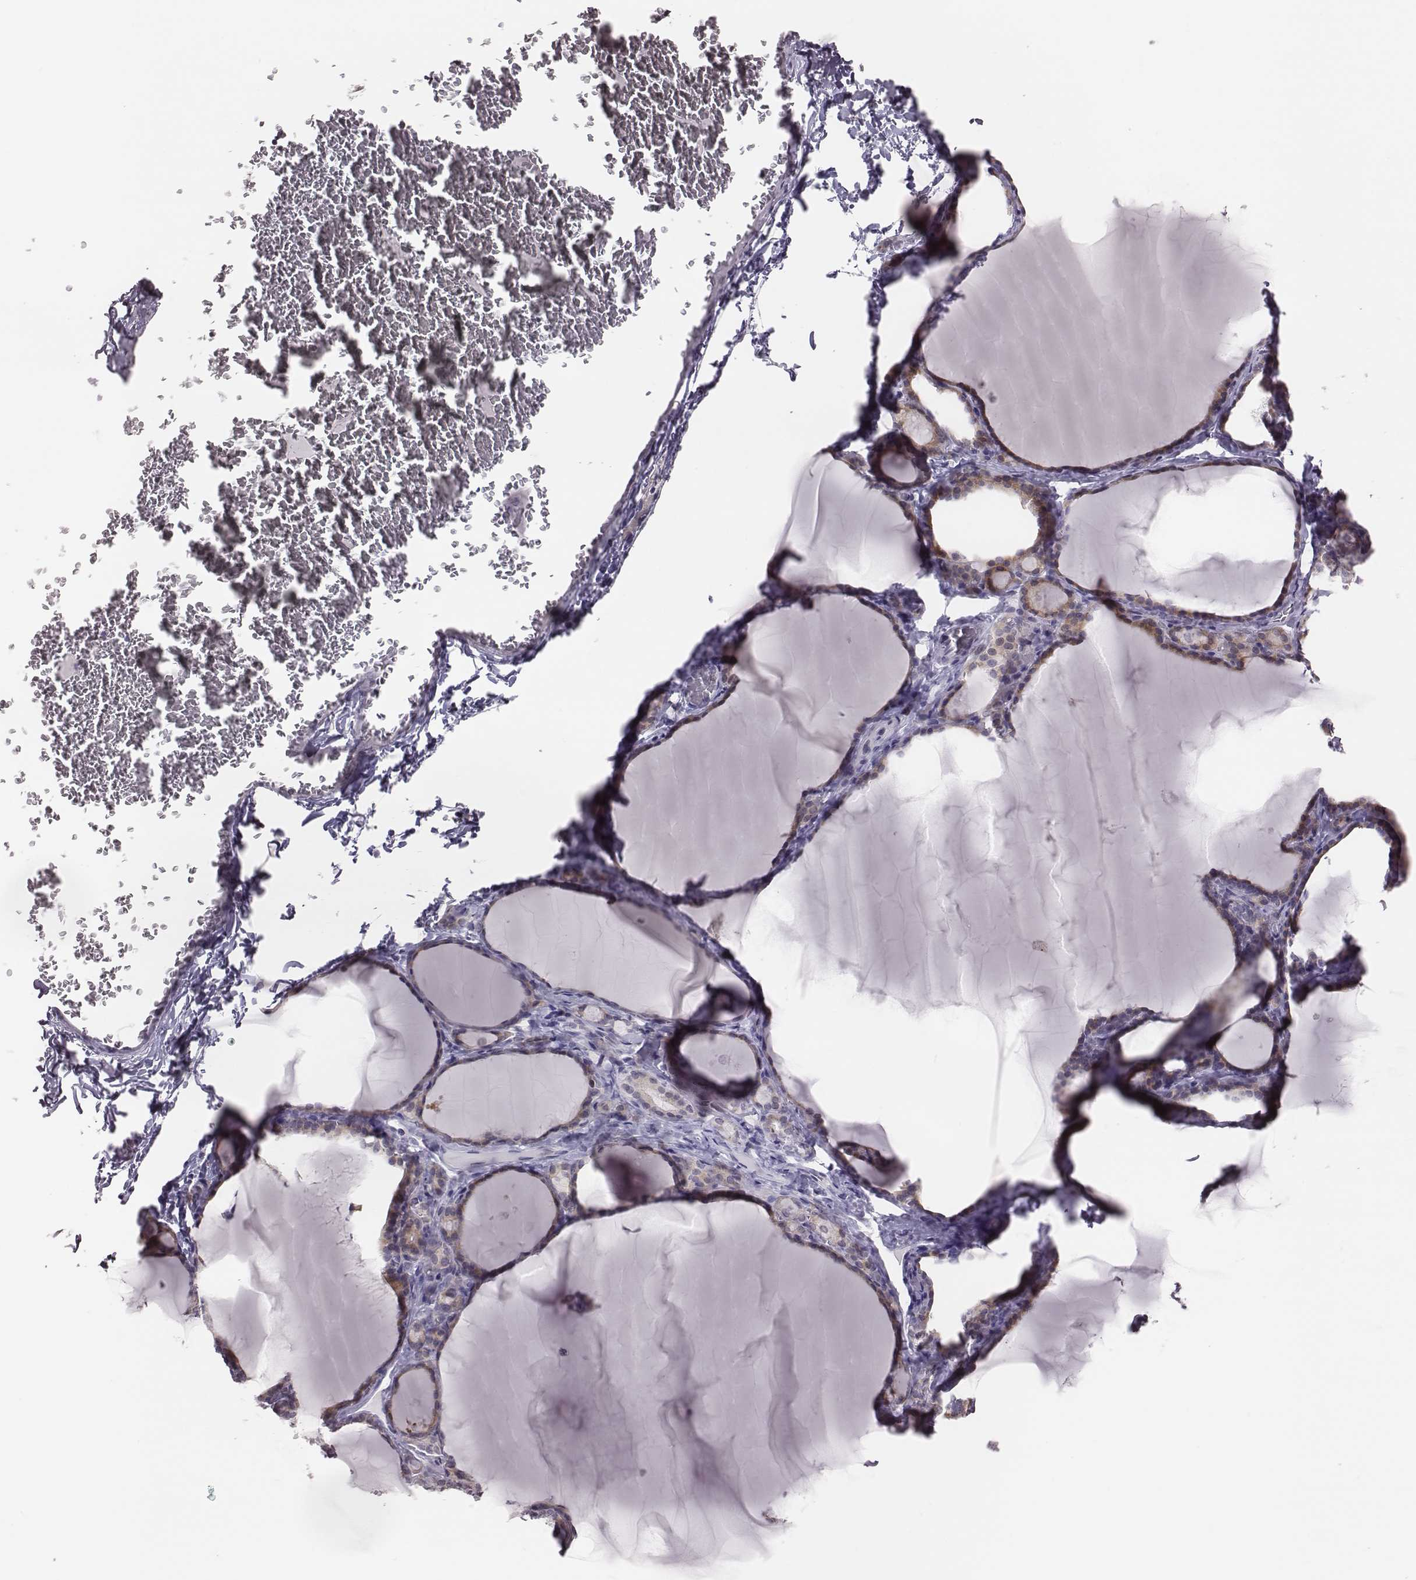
{"staining": {"intensity": "moderate", "quantity": "<25%", "location": "cytoplasmic/membranous"}, "tissue": "thyroid gland", "cell_type": "Glandular cells", "image_type": "normal", "snomed": [{"axis": "morphology", "description": "Normal tissue, NOS"}, {"axis": "morphology", "description": "Hyperplasia, NOS"}, {"axis": "topography", "description": "Thyroid gland"}], "caption": "Glandular cells exhibit low levels of moderate cytoplasmic/membranous expression in approximately <25% of cells in unremarkable thyroid gland.", "gene": "PBK", "patient": {"sex": "female", "age": 27}}